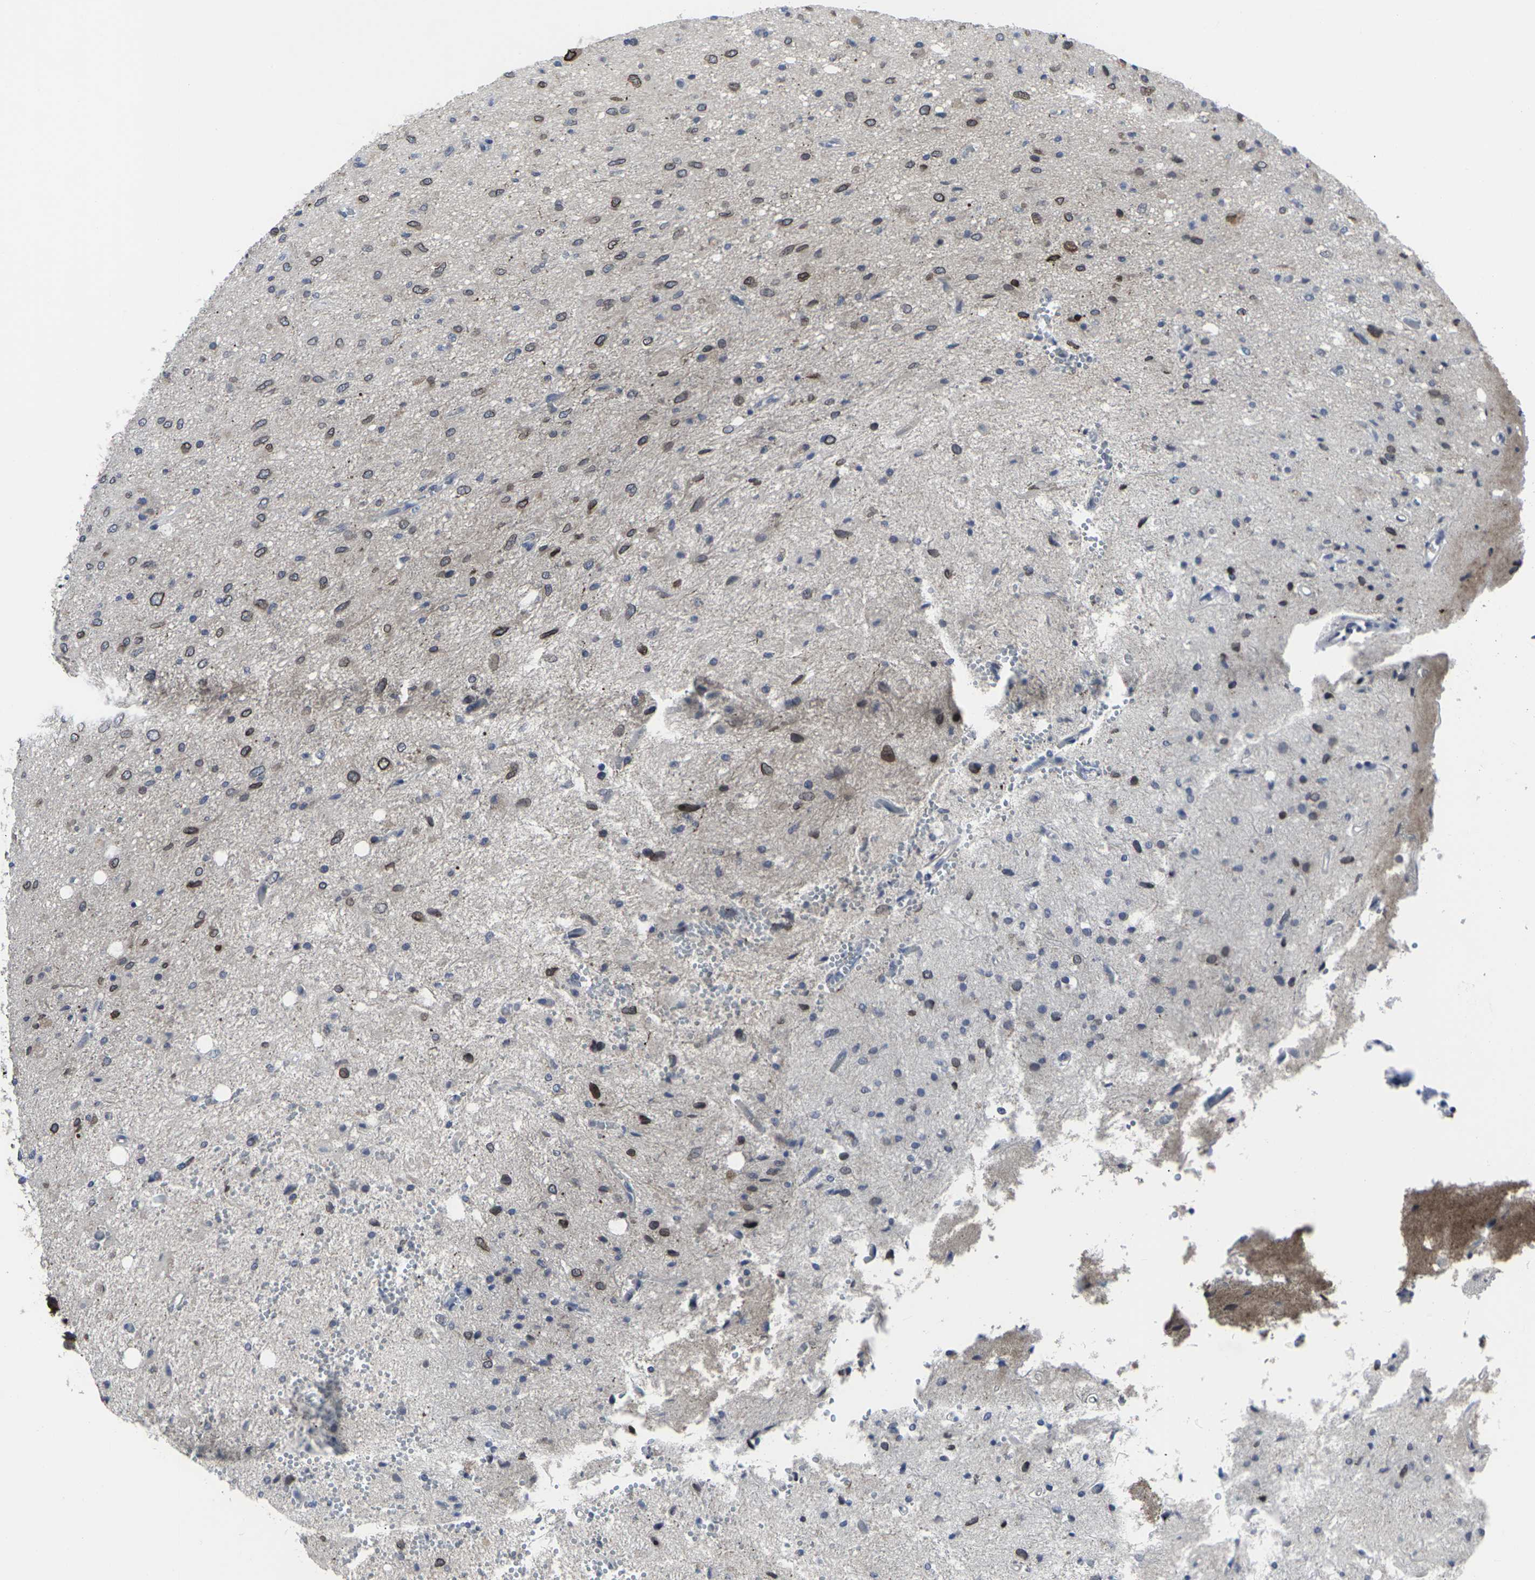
{"staining": {"intensity": "moderate", "quantity": ">75%", "location": "cytoplasmic/membranous"}, "tissue": "glioma", "cell_type": "Tumor cells", "image_type": "cancer", "snomed": [{"axis": "morphology", "description": "Glioma, malignant, Low grade"}, {"axis": "topography", "description": "Brain"}], "caption": "Protein expression by immunohistochemistry (IHC) reveals moderate cytoplasmic/membranous expression in about >75% of tumor cells in low-grade glioma (malignant).", "gene": "HPRT1", "patient": {"sex": "male", "age": 77}}